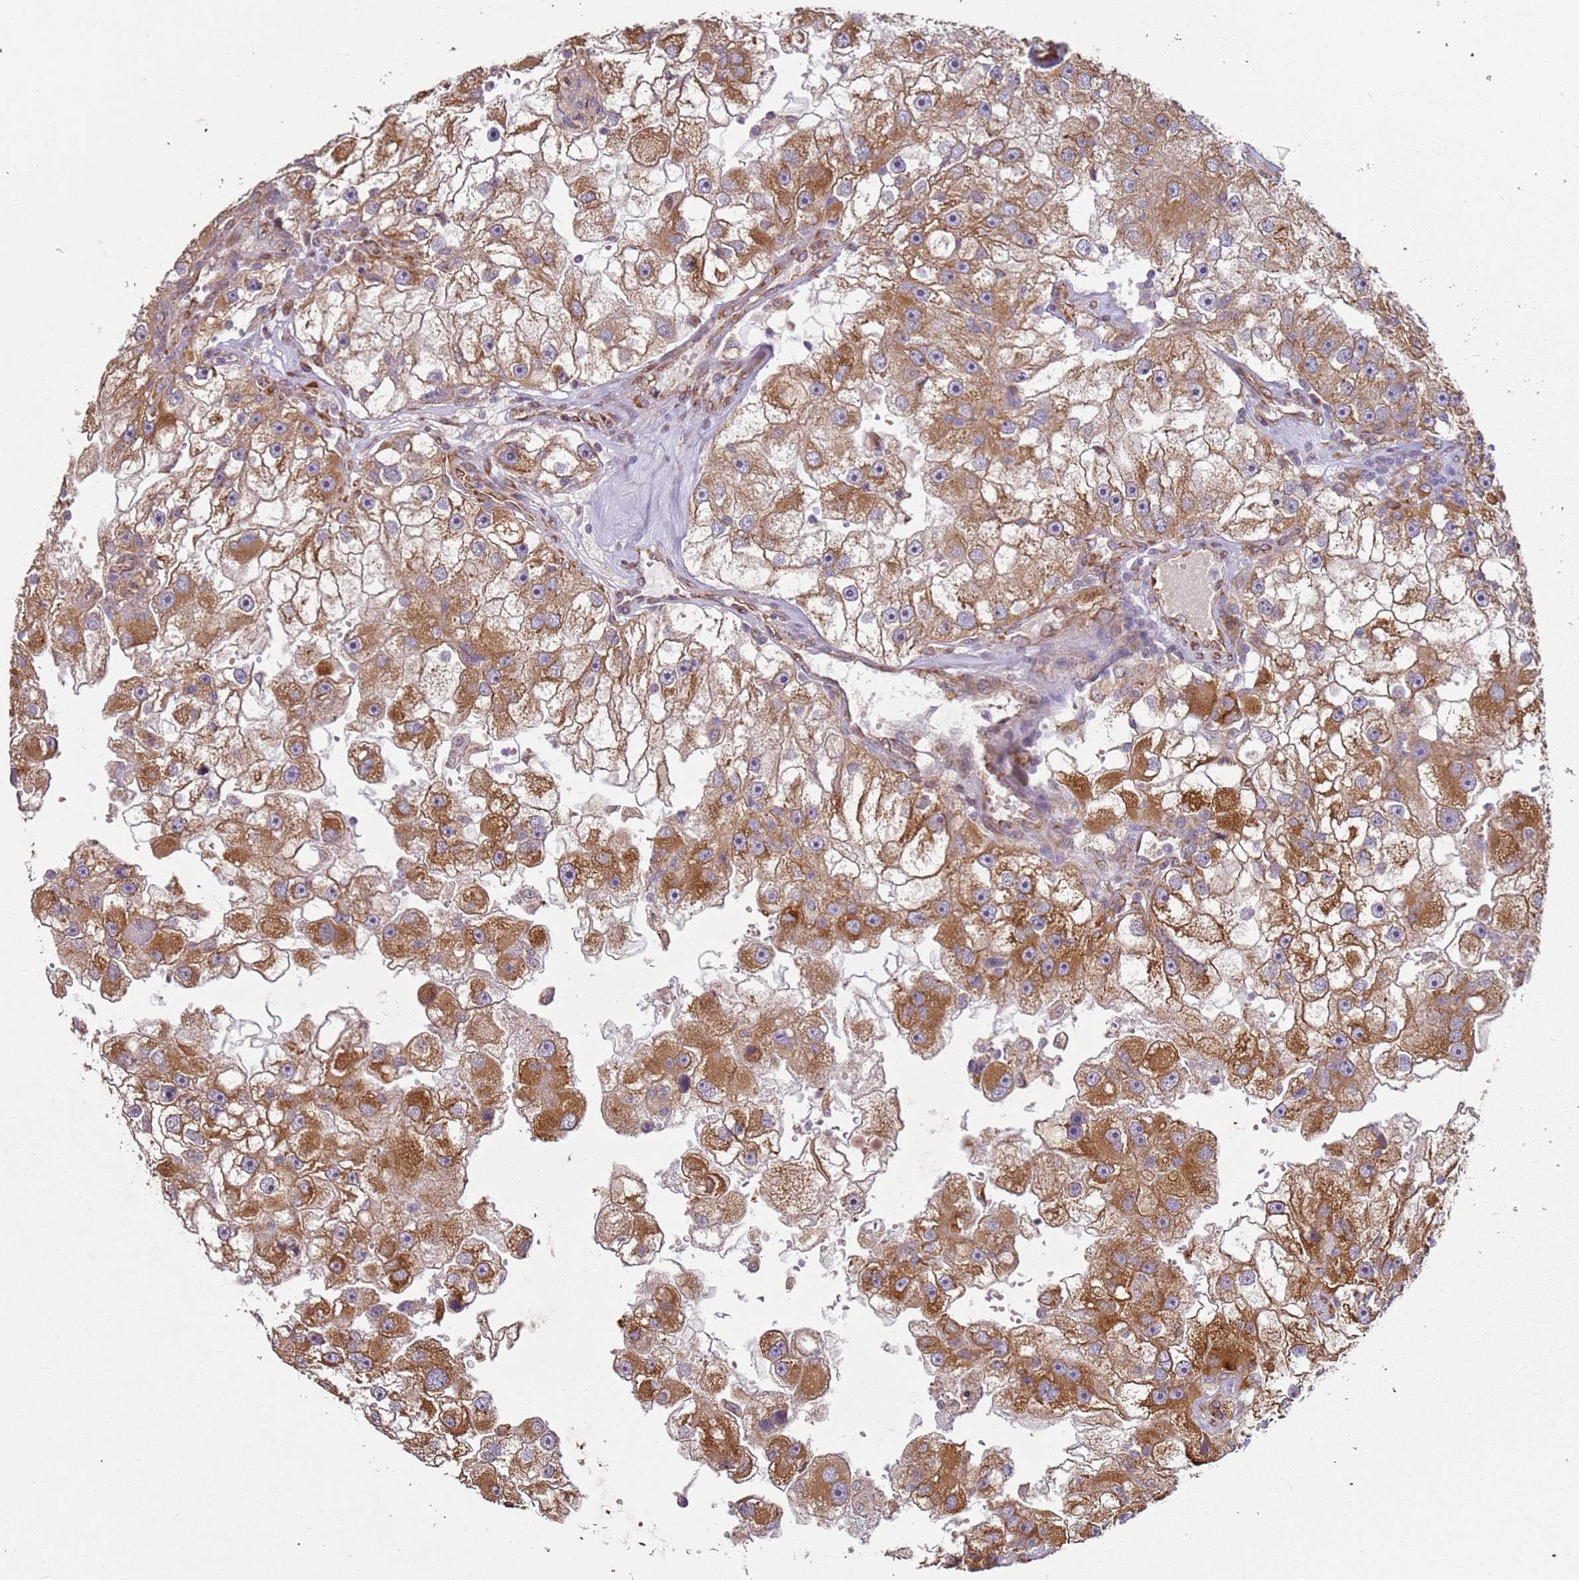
{"staining": {"intensity": "moderate", "quantity": ">75%", "location": "cytoplasmic/membranous"}, "tissue": "renal cancer", "cell_type": "Tumor cells", "image_type": "cancer", "snomed": [{"axis": "morphology", "description": "Adenocarcinoma, NOS"}, {"axis": "topography", "description": "Kidney"}], "caption": "Protein staining of renal cancer tissue demonstrates moderate cytoplasmic/membranous expression in approximately >75% of tumor cells.", "gene": "ARFRP1", "patient": {"sex": "male", "age": 63}}